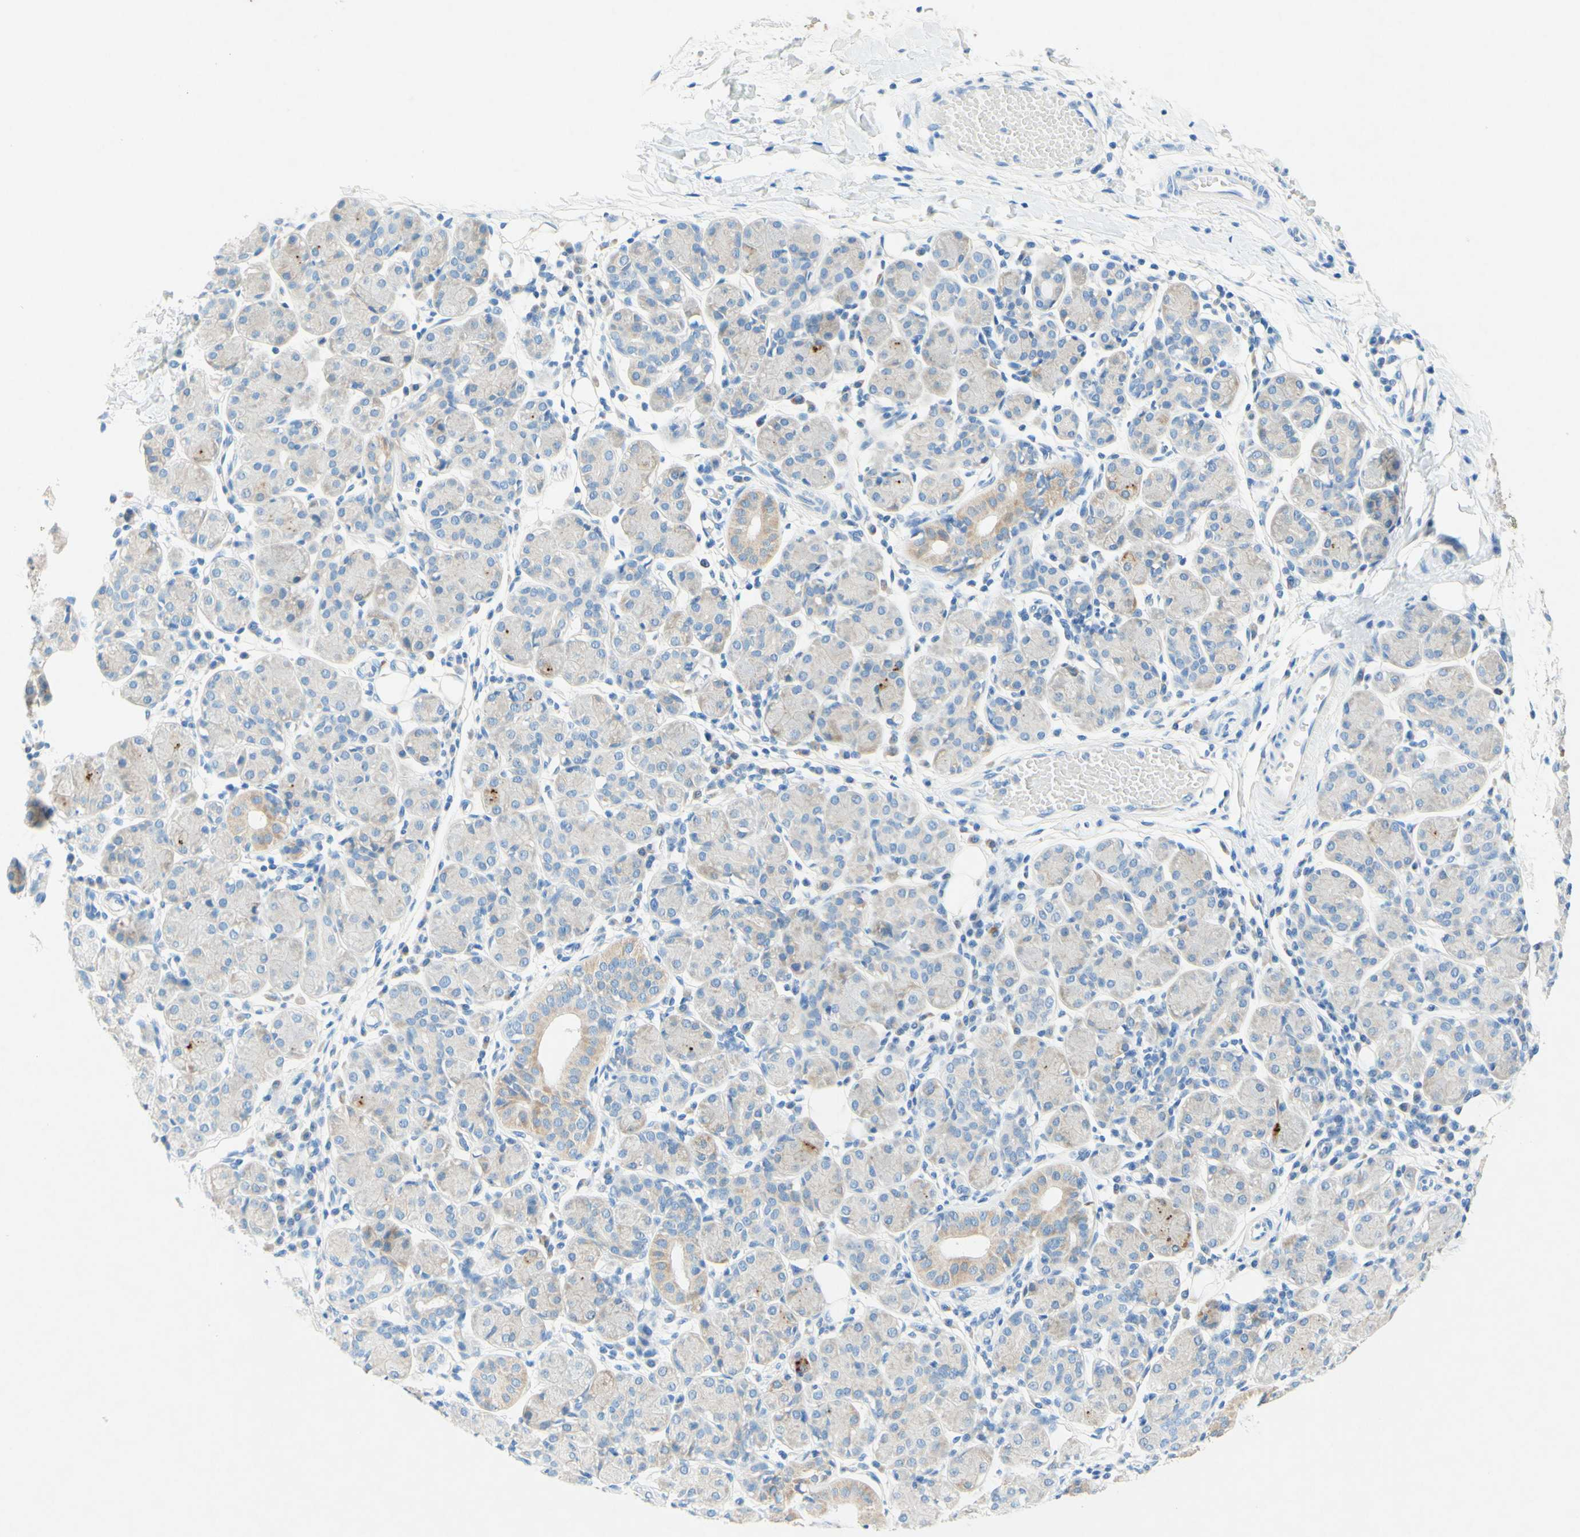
{"staining": {"intensity": "weak", "quantity": "<25%", "location": "cytoplasmic/membranous"}, "tissue": "salivary gland", "cell_type": "Glandular cells", "image_type": "normal", "snomed": [{"axis": "morphology", "description": "Normal tissue, NOS"}, {"axis": "morphology", "description": "Inflammation, NOS"}, {"axis": "topography", "description": "Lymph node"}, {"axis": "topography", "description": "Salivary gland"}], "caption": "Photomicrograph shows no protein staining in glandular cells of unremarkable salivary gland. (DAB (3,3'-diaminobenzidine) IHC visualized using brightfield microscopy, high magnification).", "gene": "SLC46A1", "patient": {"sex": "male", "age": 3}}